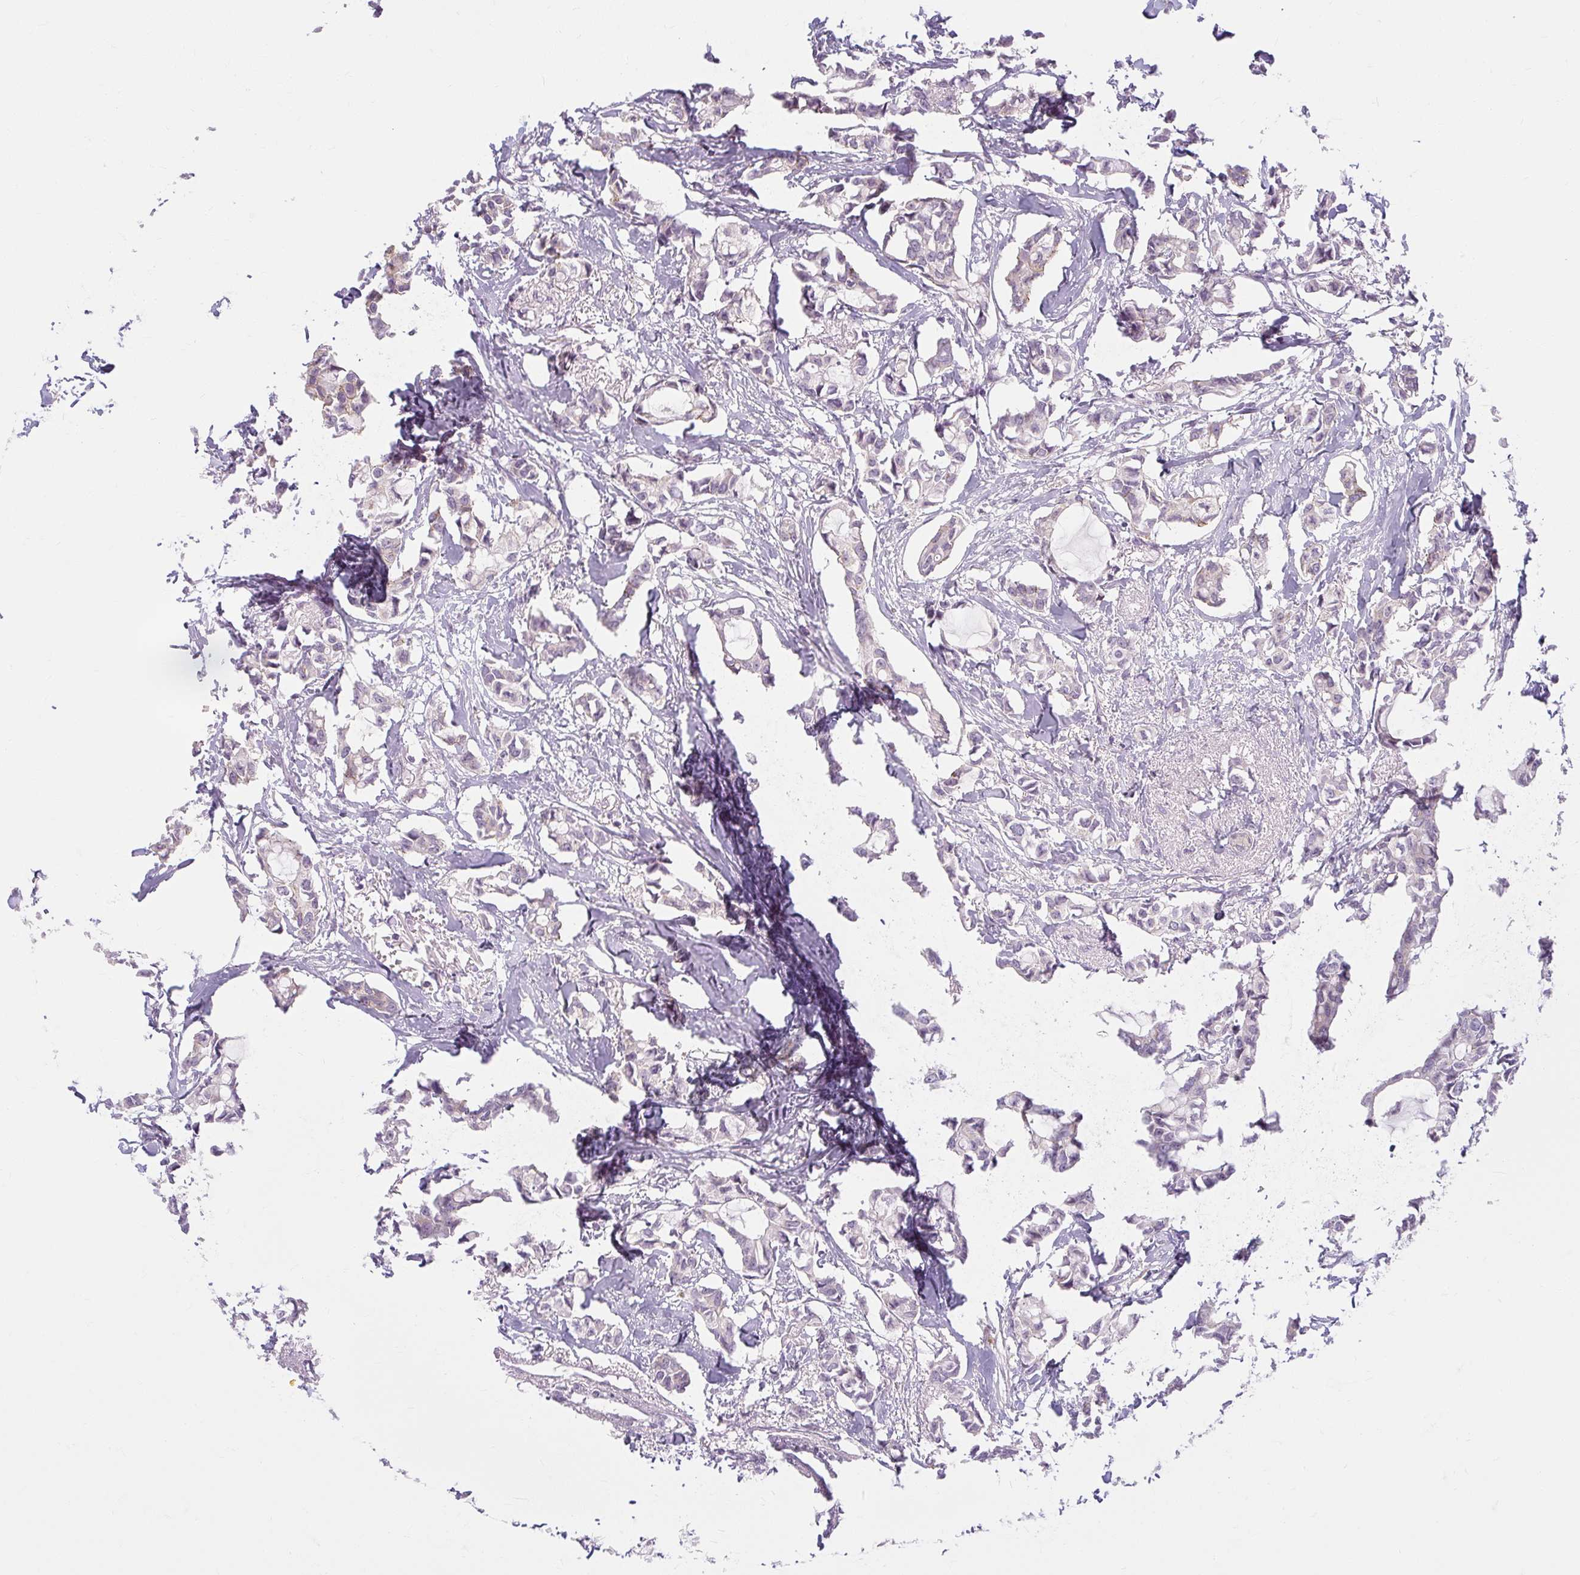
{"staining": {"intensity": "weak", "quantity": "25%-75%", "location": "cytoplasmic/membranous"}, "tissue": "breast cancer", "cell_type": "Tumor cells", "image_type": "cancer", "snomed": [{"axis": "morphology", "description": "Duct carcinoma"}, {"axis": "topography", "description": "Breast"}], "caption": "Tumor cells reveal low levels of weak cytoplasmic/membranous staining in approximately 25%-75% of cells in intraductal carcinoma (breast).", "gene": "ZFYVE26", "patient": {"sex": "female", "age": 73}}